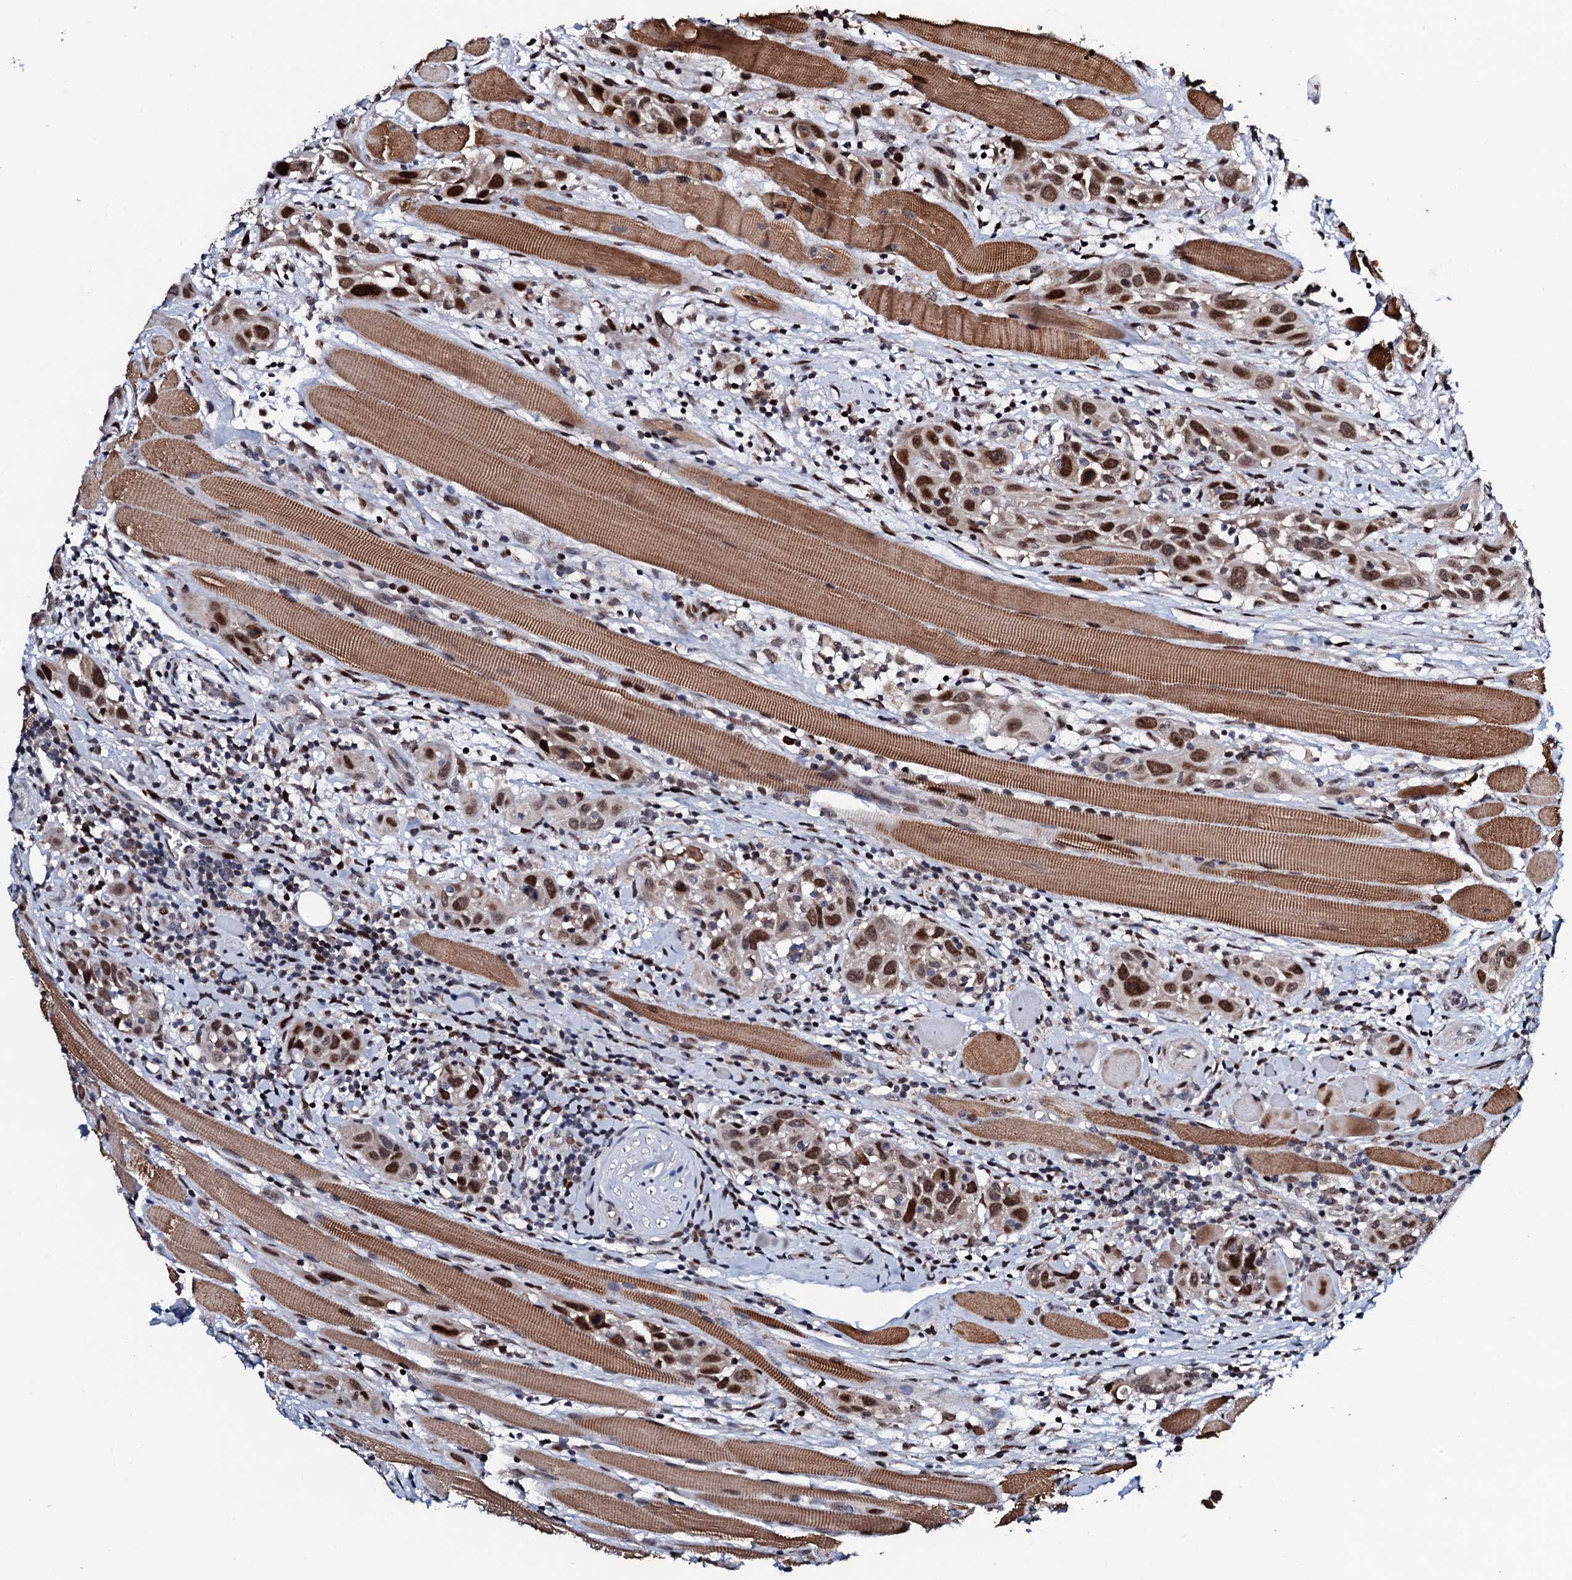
{"staining": {"intensity": "moderate", "quantity": ">75%", "location": "nuclear"}, "tissue": "head and neck cancer", "cell_type": "Tumor cells", "image_type": "cancer", "snomed": [{"axis": "morphology", "description": "Squamous cell carcinoma, NOS"}, {"axis": "topography", "description": "Oral tissue"}, {"axis": "topography", "description": "Head-Neck"}], "caption": "Tumor cells demonstrate moderate nuclear expression in about >75% of cells in head and neck cancer (squamous cell carcinoma).", "gene": "KIF18A", "patient": {"sex": "female", "age": 50}}